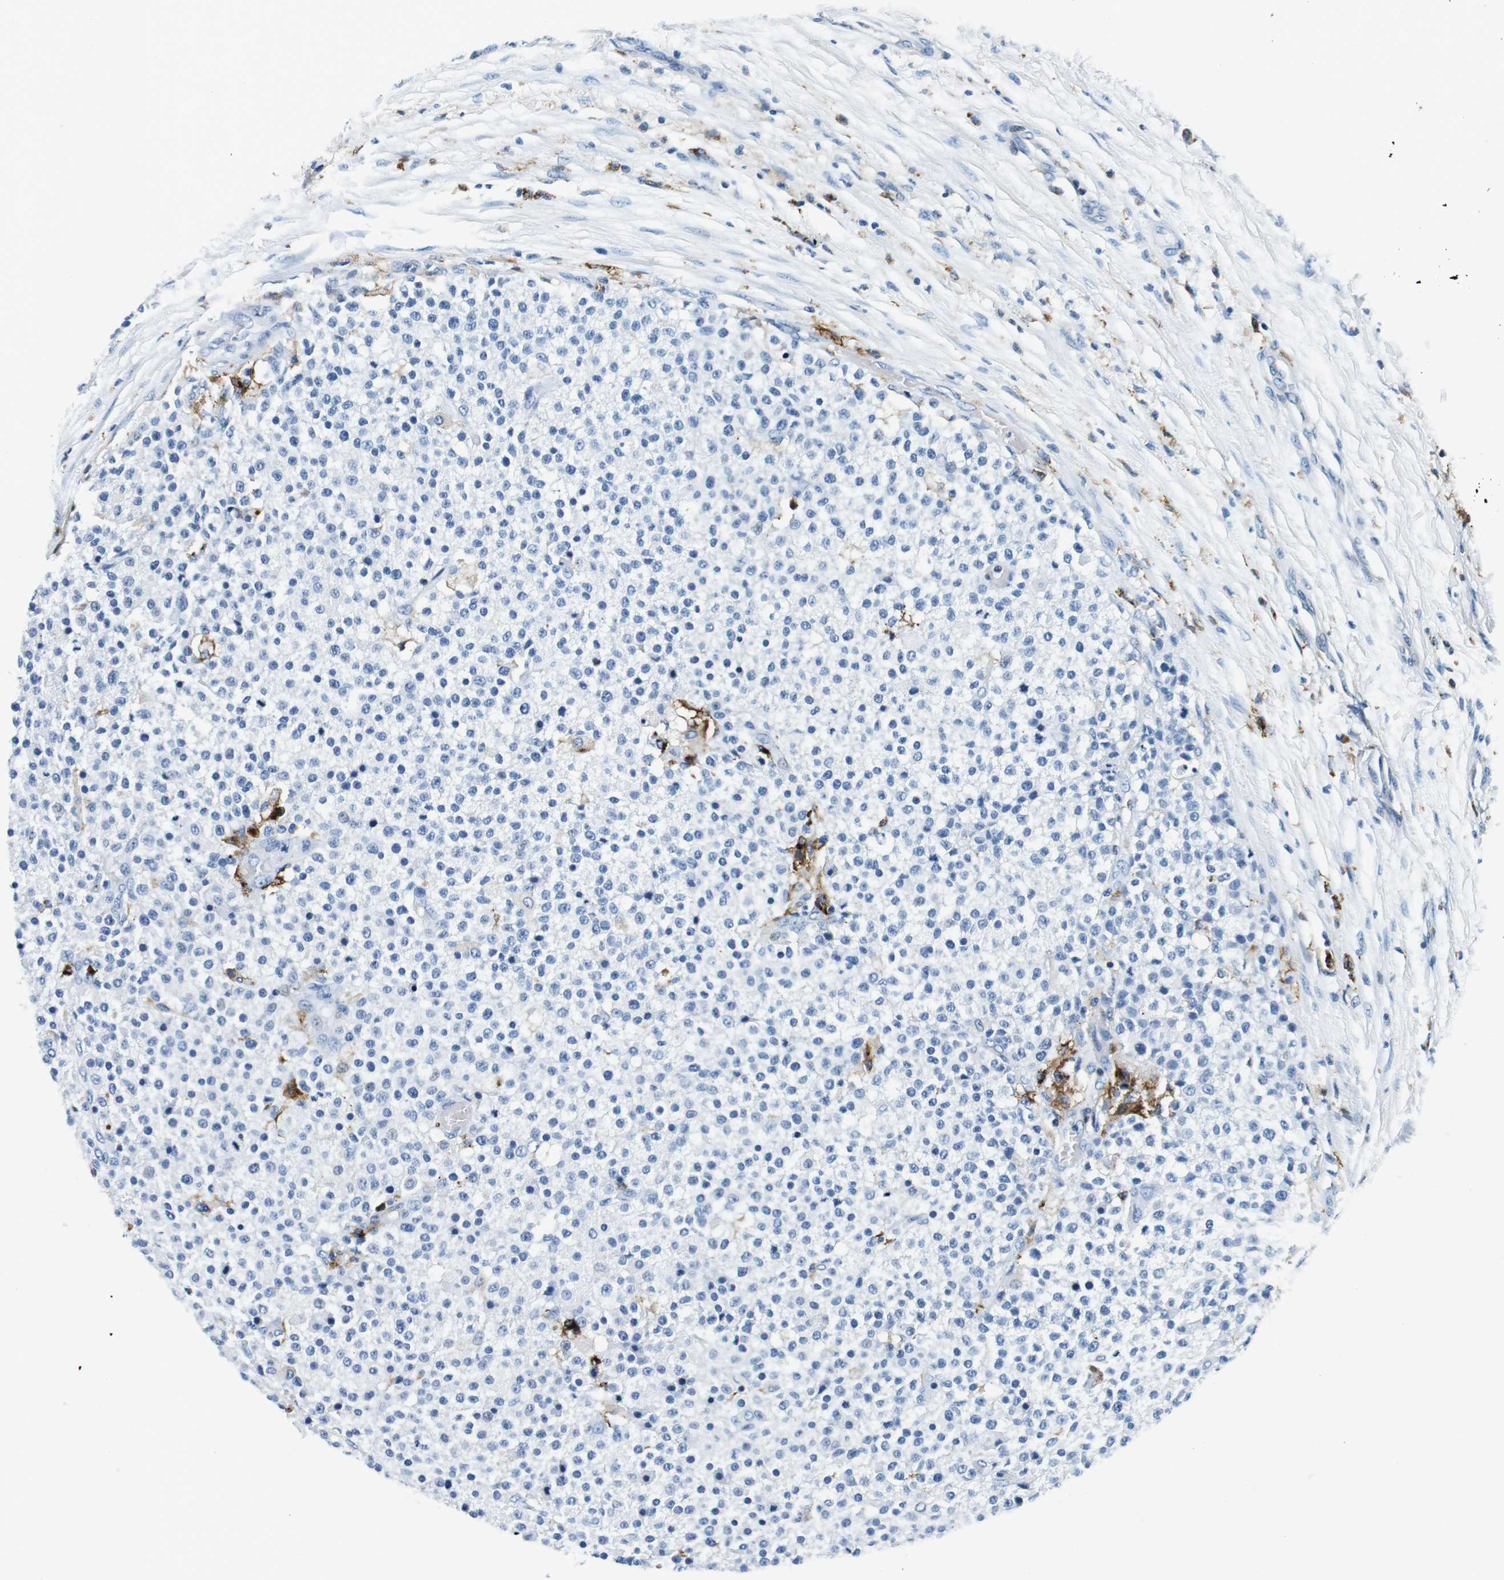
{"staining": {"intensity": "moderate", "quantity": "<25%", "location": "cytoplasmic/membranous"}, "tissue": "testis cancer", "cell_type": "Tumor cells", "image_type": "cancer", "snomed": [{"axis": "morphology", "description": "Seminoma, NOS"}, {"axis": "topography", "description": "Testis"}], "caption": "Protein expression analysis of testis seminoma exhibits moderate cytoplasmic/membranous positivity in approximately <25% of tumor cells.", "gene": "HLA-DRB1", "patient": {"sex": "male", "age": 59}}